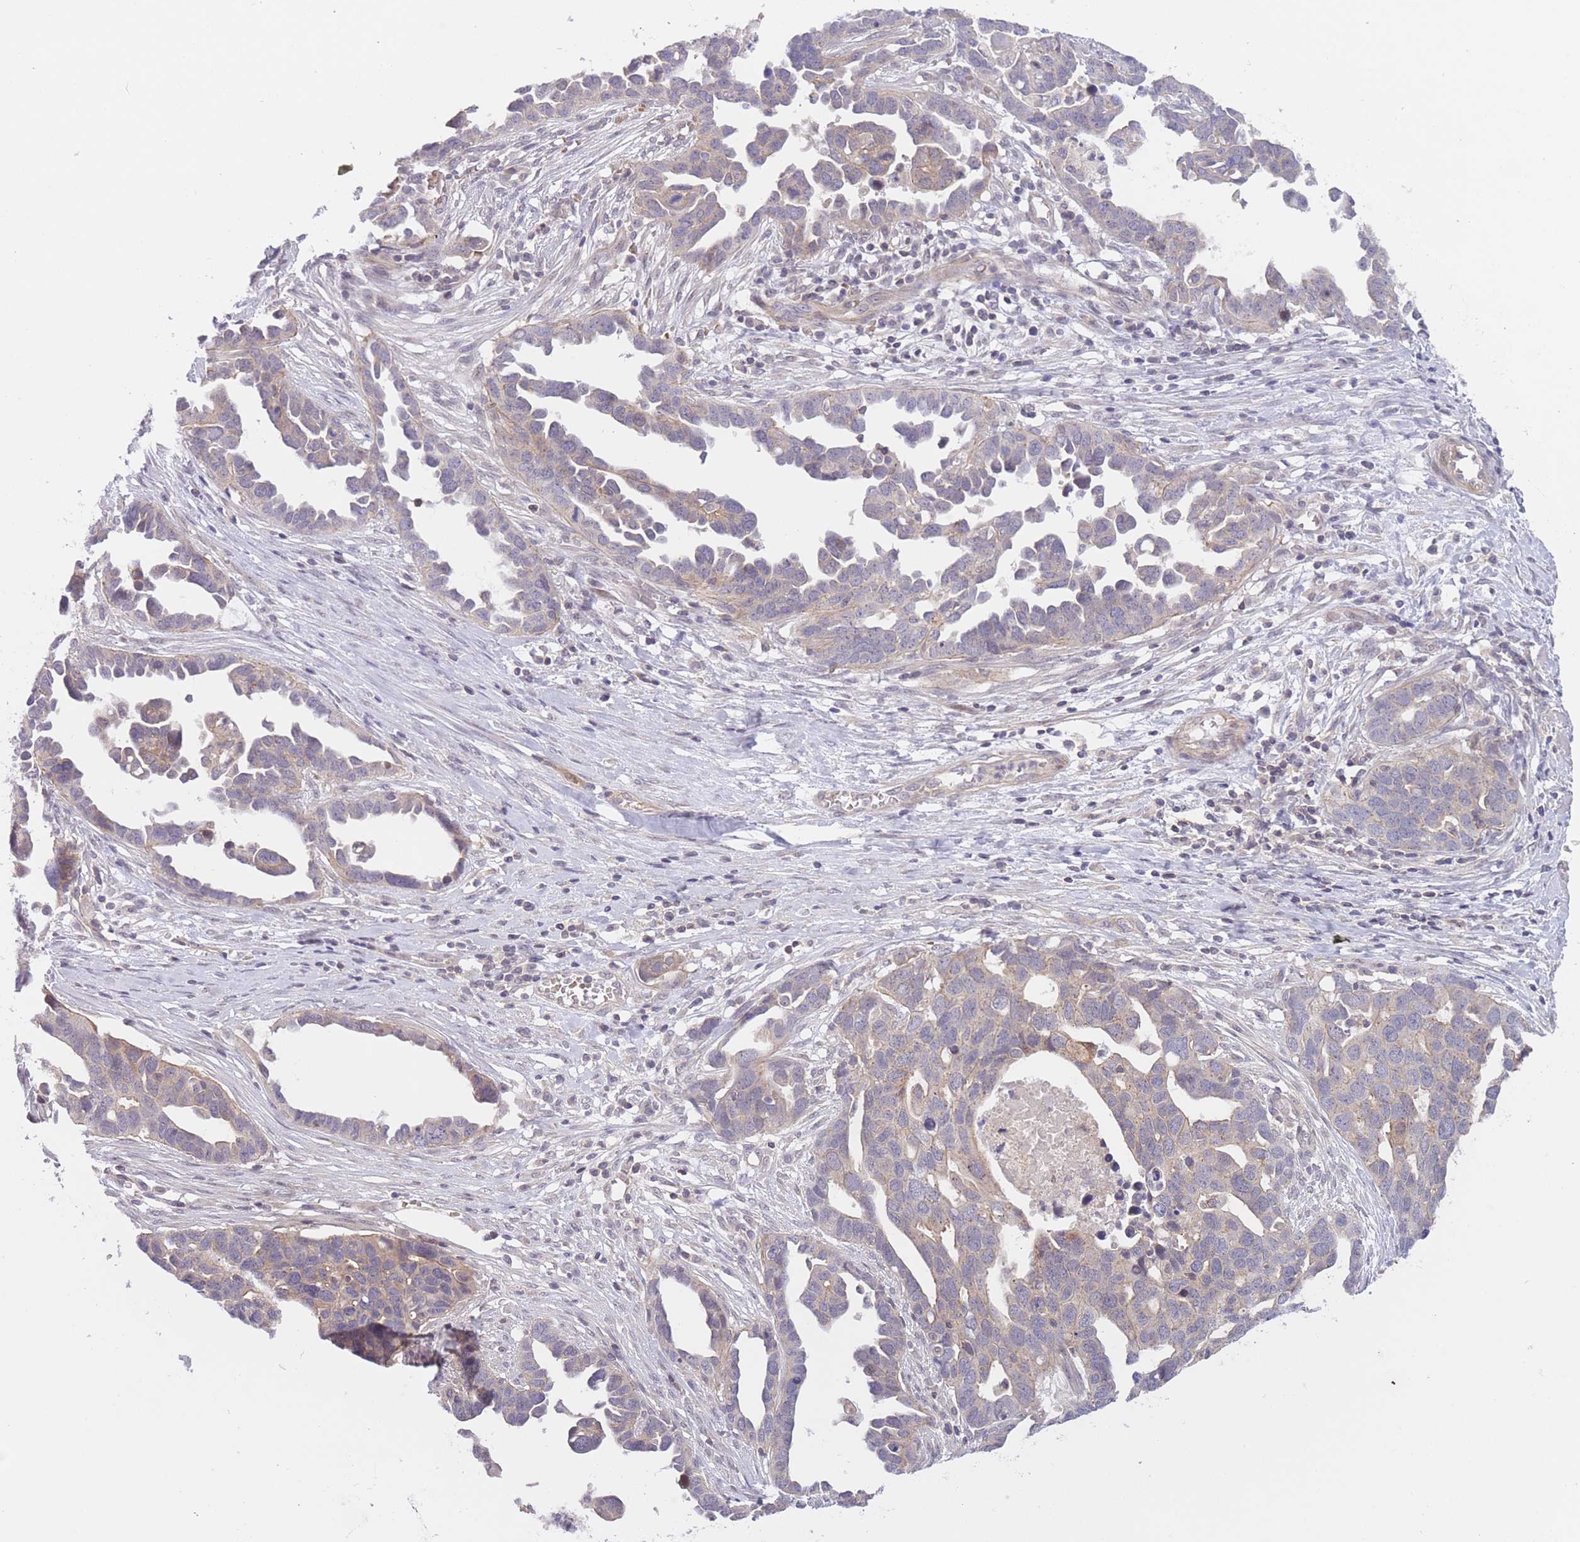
{"staining": {"intensity": "weak", "quantity": "<25%", "location": "cytoplasmic/membranous"}, "tissue": "ovarian cancer", "cell_type": "Tumor cells", "image_type": "cancer", "snomed": [{"axis": "morphology", "description": "Cystadenocarcinoma, serous, NOS"}, {"axis": "topography", "description": "Ovary"}], "caption": "This image is of ovarian cancer stained with IHC to label a protein in brown with the nuclei are counter-stained blue. There is no staining in tumor cells.", "gene": "FUT5", "patient": {"sex": "female", "age": 54}}